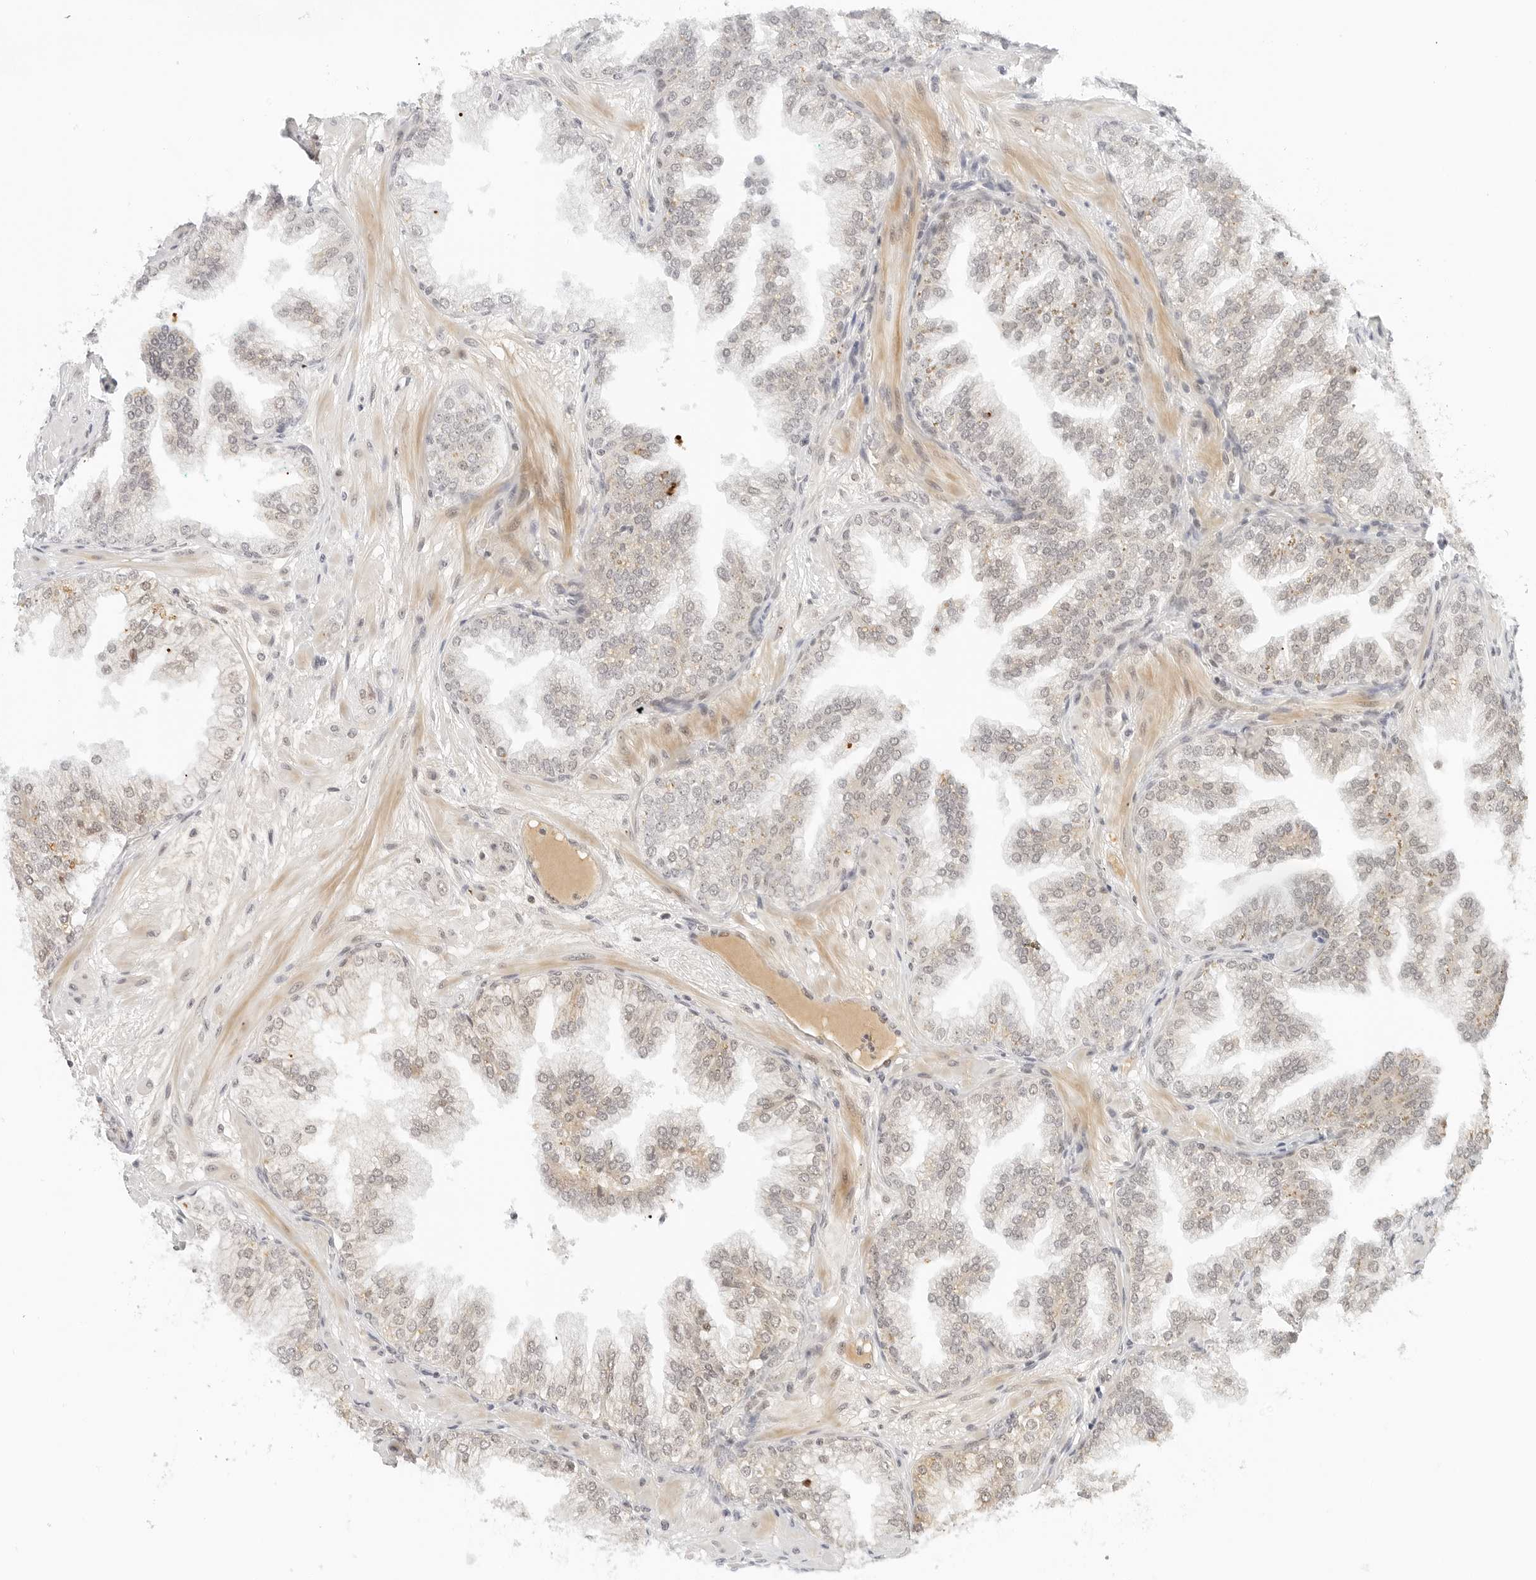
{"staining": {"intensity": "negative", "quantity": "none", "location": "none"}, "tissue": "prostate cancer", "cell_type": "Tumor cells", "image_type": "cancer", "snomed": [{"axis": "morphology", "description": "Adenocarcinoma, High grade"}, {"axis": "topography", "description": "Prostate"}], "caption": "DAB immunohistochemical staining of adenocarcinoma (high-grade) (prostate) exhibits no significant staining in tumor cells. (DAB immunohistochemistry, high magnification).", "gene": "NEO1", "patient": {"sex": "male", "age": 58}}